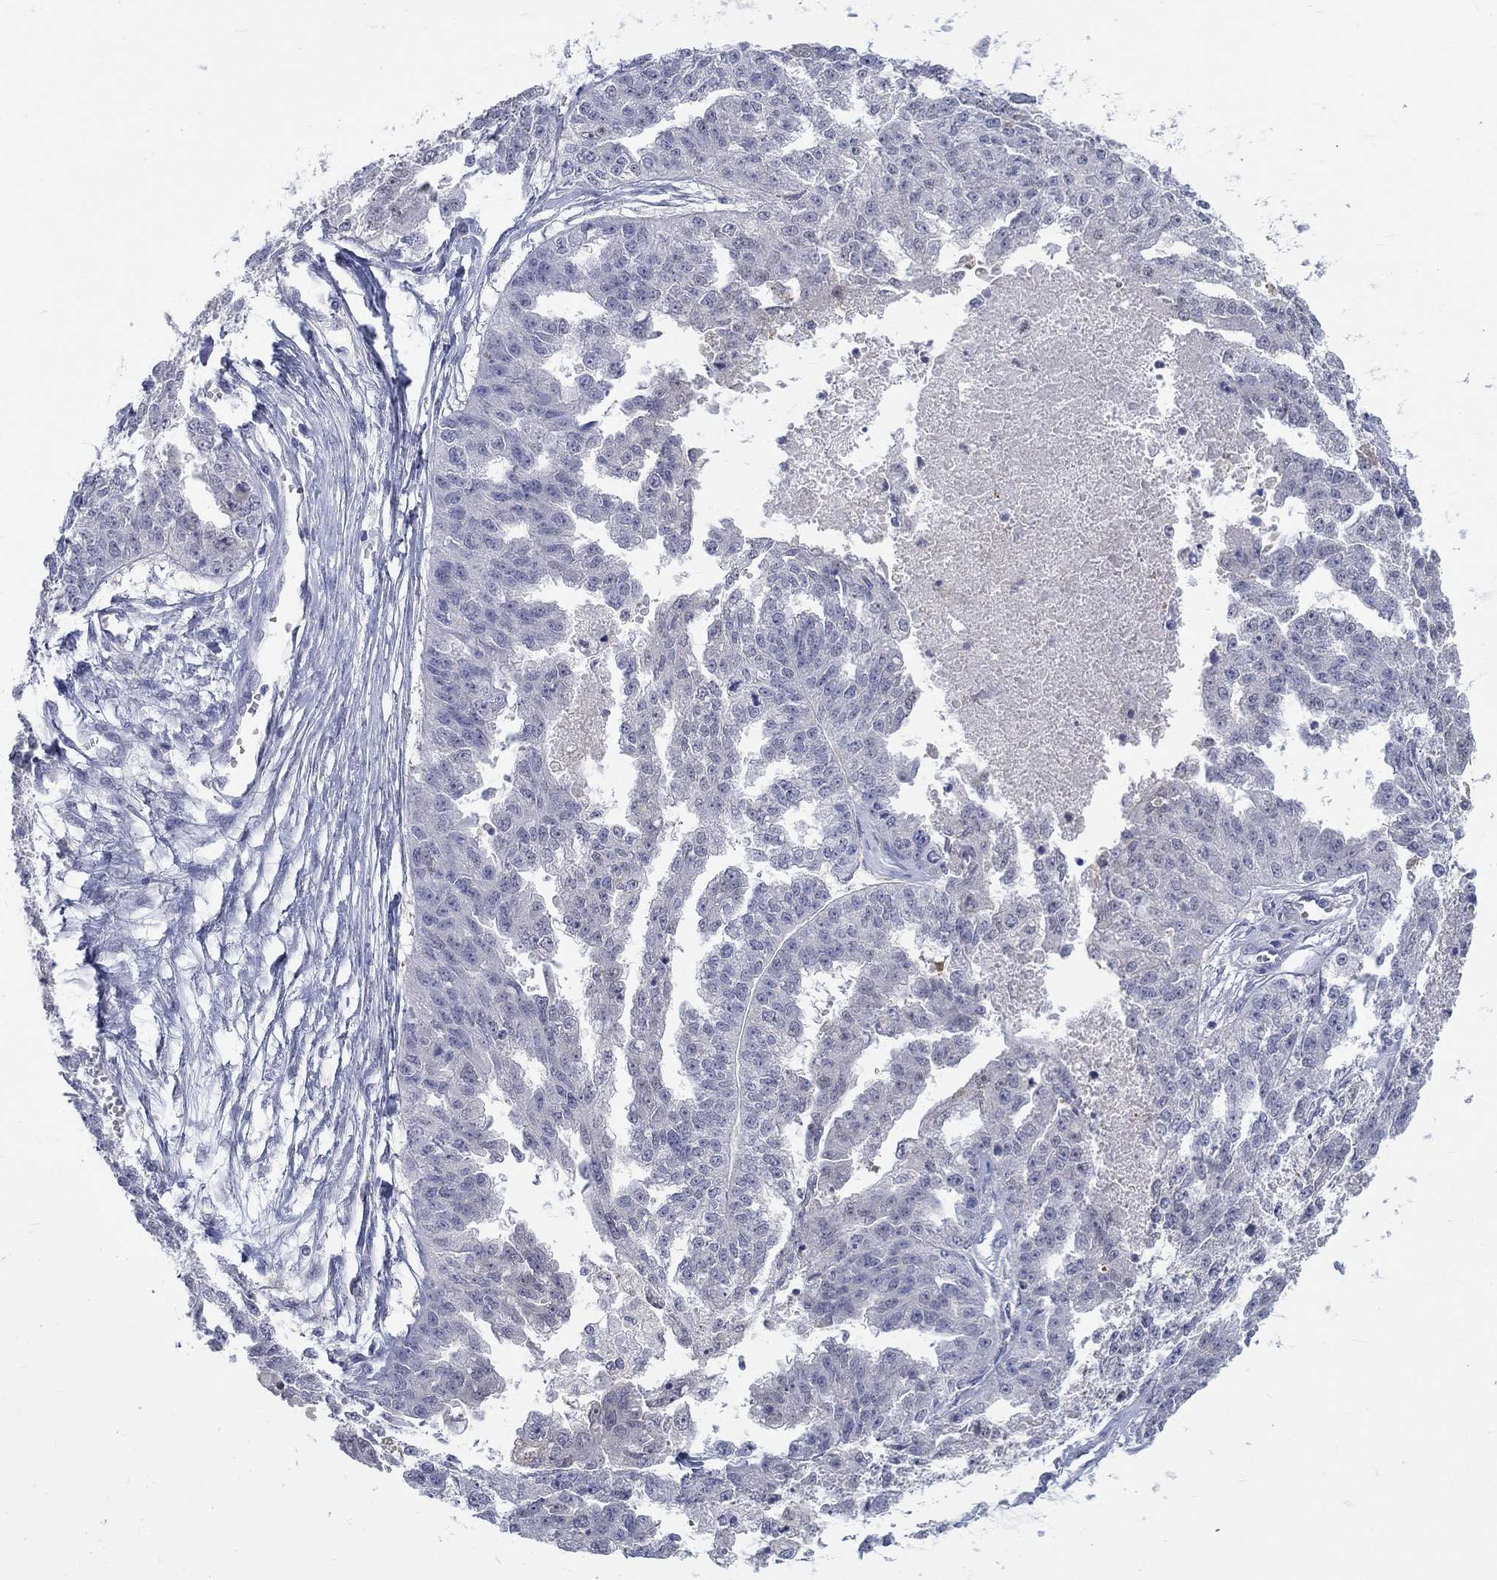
{"staining": {"intensity": "negative", "quantity": "none", "location": "none"}, "tissue": "ovarian cancer", "cell_type": "Tumor cells", "image_type": "cancer", "snomed": [{"axis": "morphology", "description": "Cystadenocarcinoma, serous, NOS"}, {"axis": "topography", "description": "Ovary"}], "caption": "This is a image of immunohistochemistry staining of serous cystadenocarcinoma (ovarian), which shows no positivity in tumor cells.", "gene": "EGFLAM", "patient": {"sex": "female", "age": 58}}